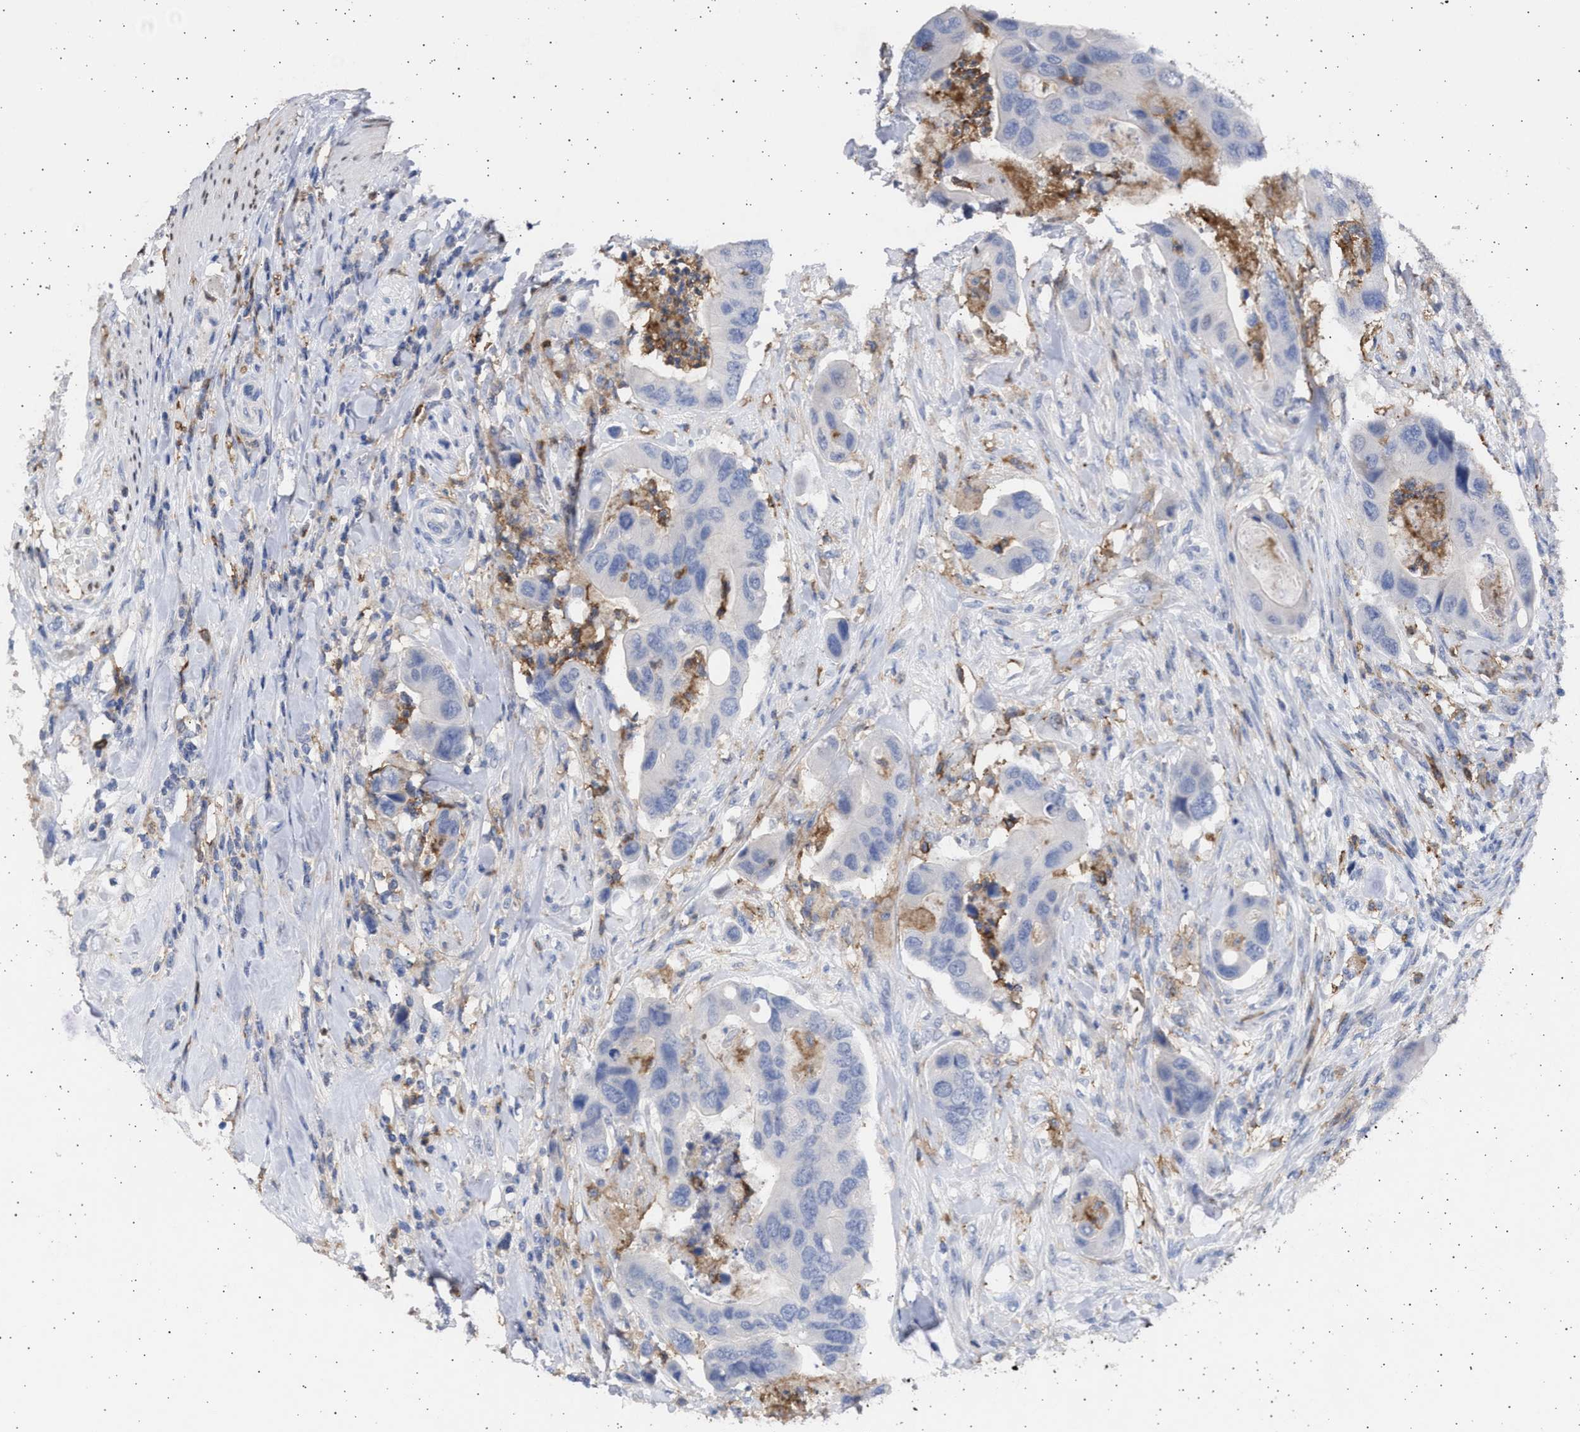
{"staining": {"intensity": "negative", "quantity": "none", "location": "none"}, "tissue": "colorectal cancer", "cell_type": "Tumor cells", "image_type": "cancer", "snomed": [{"axis": "morphology", "description": "Adenocarcinoma, NOS"}, {"axis": "topography", "description": "Rectum"}], "caption": "Colorectal cancer (adenocarcinoma) was stained to show a protein in brown. There is no significant positivity in tumor cells. (DAB (3,3'-diaminobenzidine) IHC visualized using brightfield microscopy, high magnification).", "gene": "FCER1A", "patient": {"sex": "female", "age": 57}}